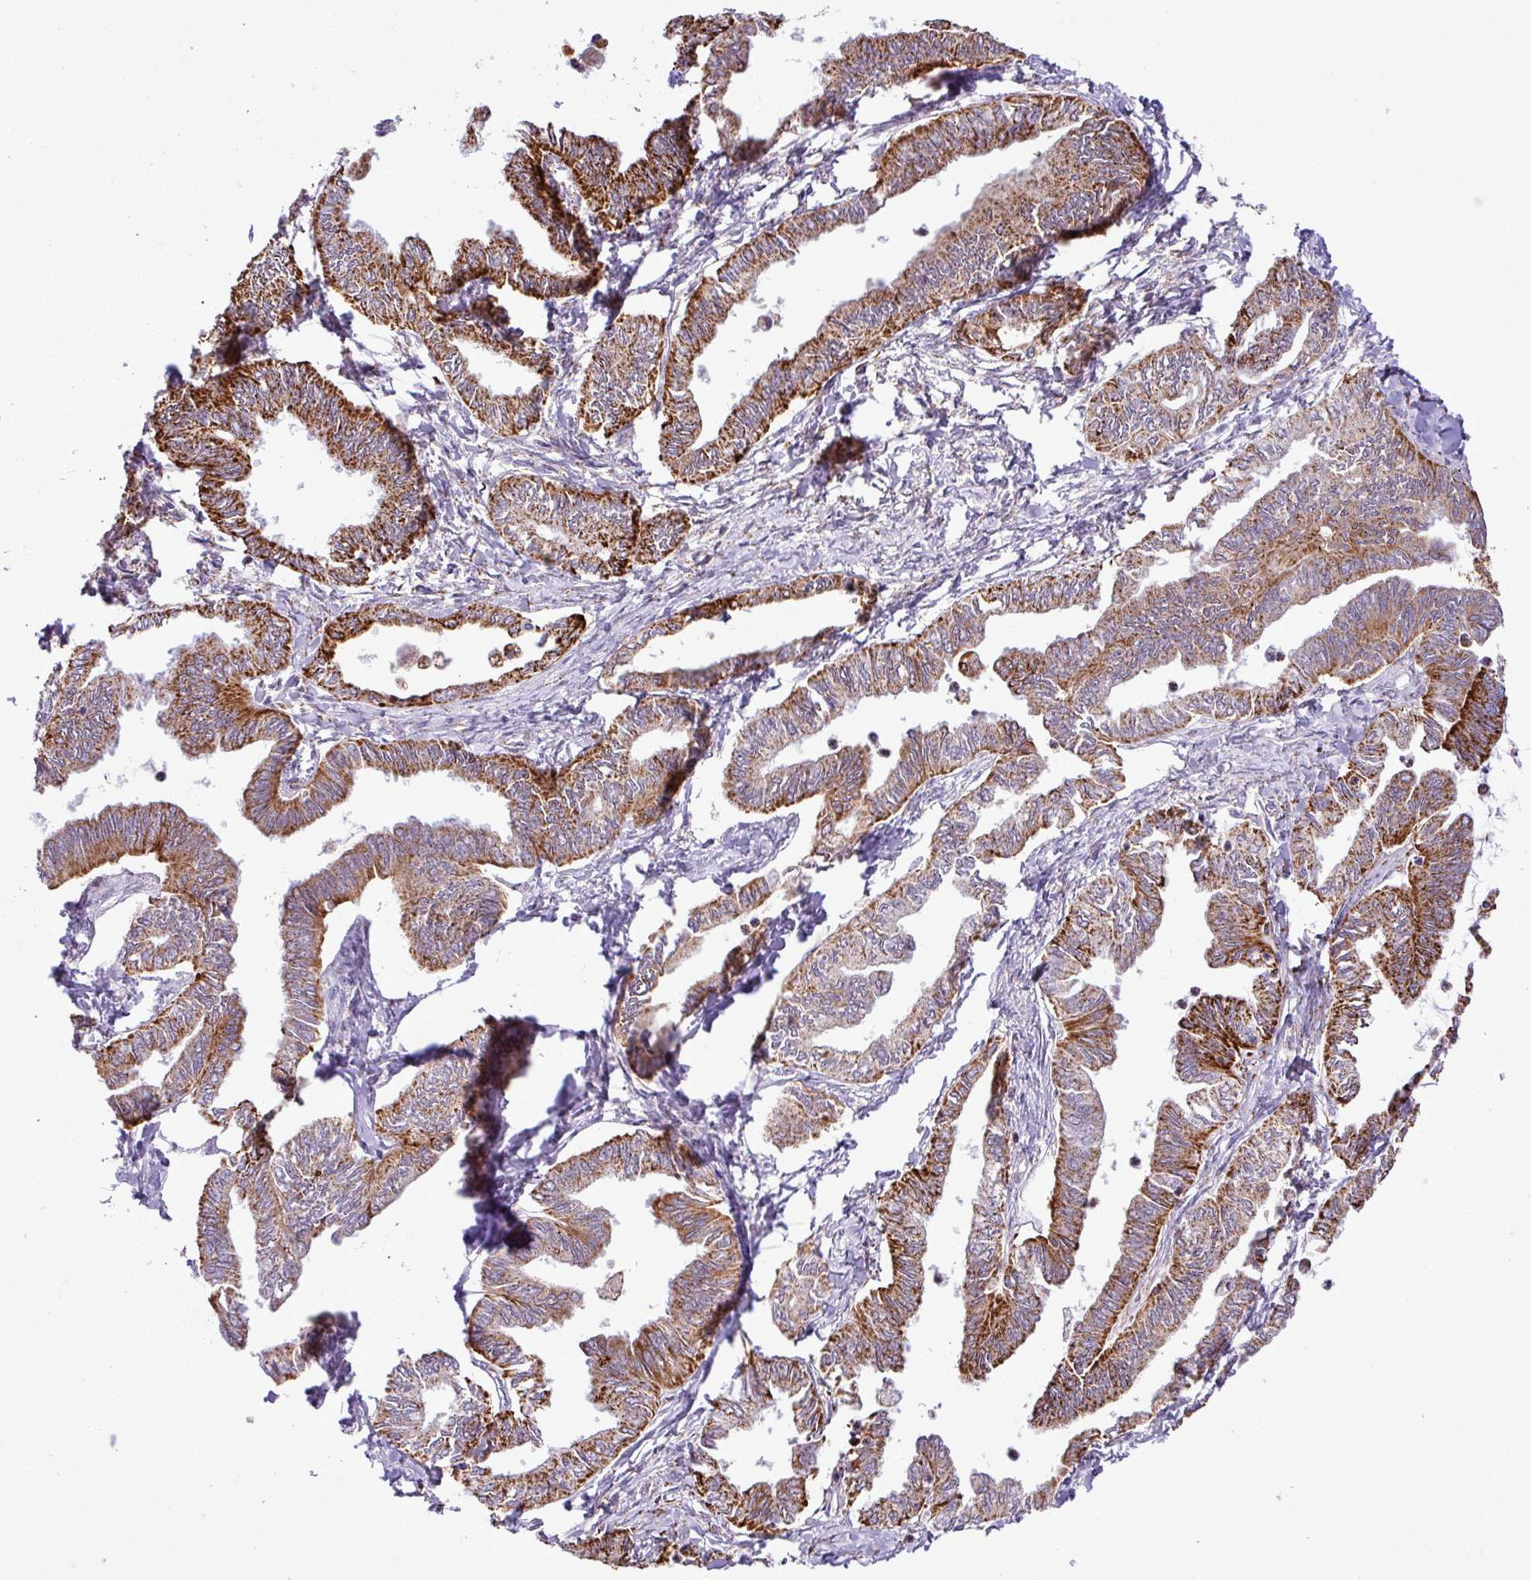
{"staining": {"intensity": "strong", "quantity": ">75%", "location": "cytoplasmic/membranous"}, "tissue": "ovarian cancer", "cell_type": "Tumor cells", "image_type": "cancer", "snomed": [{"axis": "morphology", "description": "Carcinoma, endometroid"}, {"axis": "topography", "description": "Ovary"}], "caption": "Ovarian endometroid carcinoma stained for a protein (brown) displays strong cytoplasmic/membranous positive positivity in about >75% of tumor cells.", "gene": "SGPP1", "patient": {"sex": "female", "age": 70}}